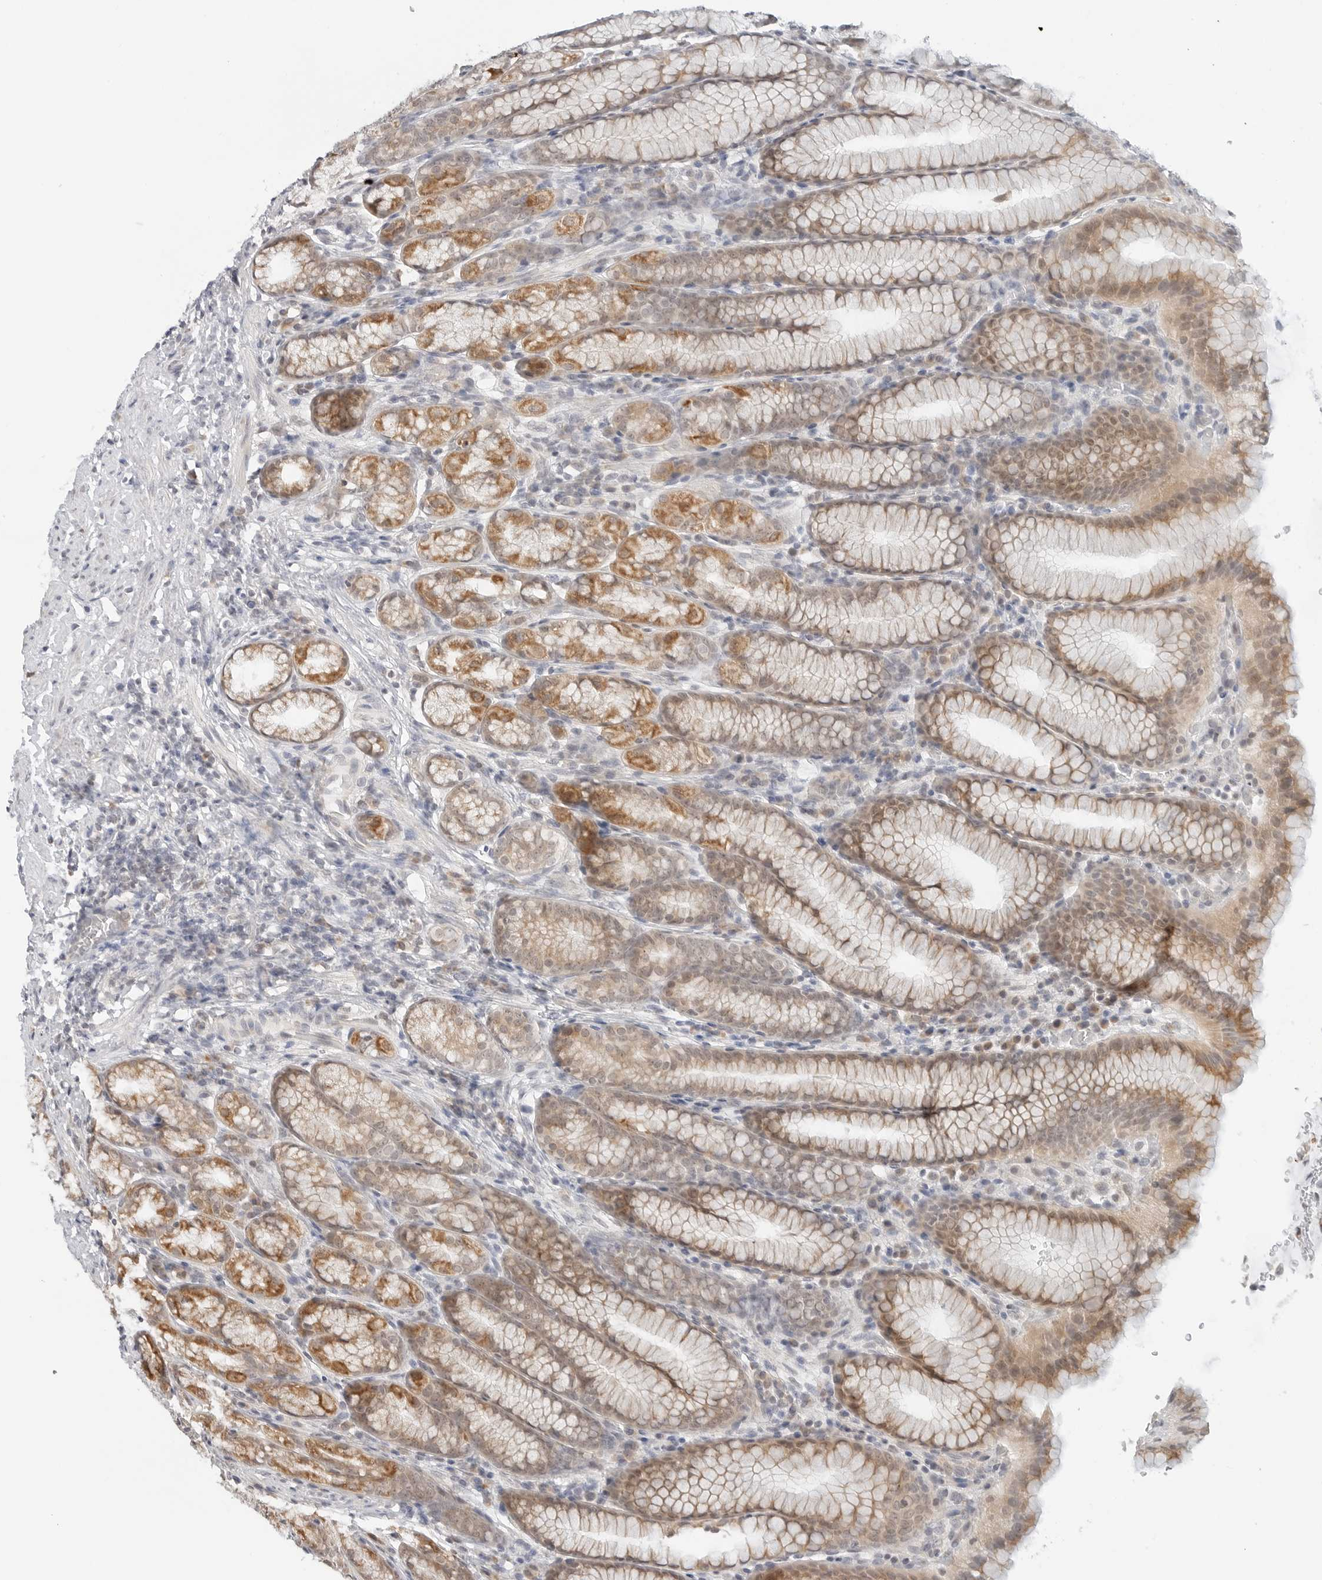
{"staining": {"intensity": "strong", "quantity": ">75%", "location": "cytoplasmic/membranous,nuclear"}, "tissue": "stomach", "cell_type": "Glandular cells", "image_type": "normal", "snomed": [{"axis": "morphology", "description": "Normal tissue, NOS"}, {"axis": "topography", "description": "Stomach"}], "caption": "This photomicrograph reveals unremarkable stomach stained with IHC to label a protein in brown. The cytoplasmic/membranous,nuclear of glandular cells show strong positivity for the protein. Nuclei are counter-stained blue.", "gene": "POLR3GL", "patient": {"sex": "male", "age": 42}}